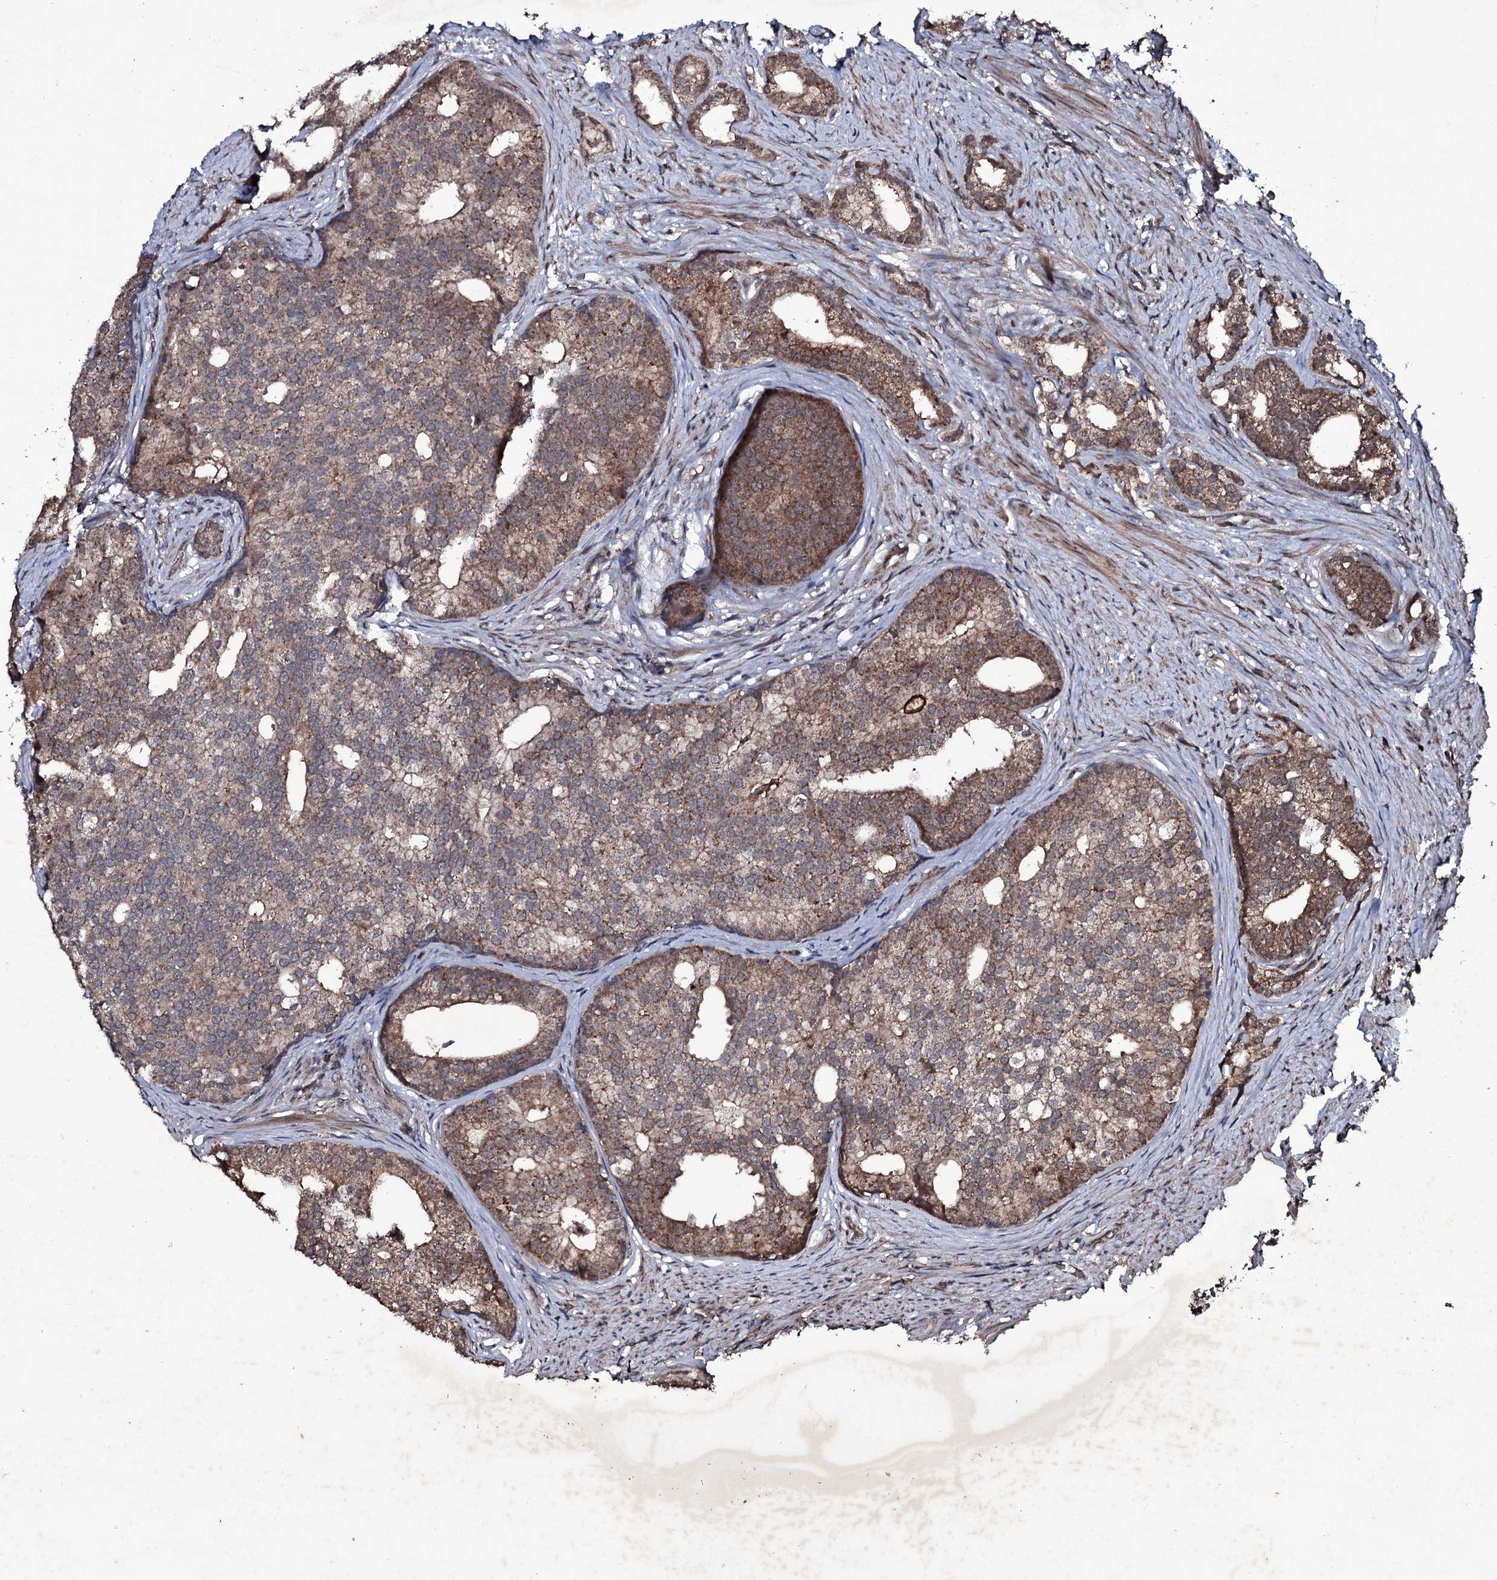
{"staining": {"intensity": "moderate", "quantity": ">75%", "location": "cytoplasmic/membranous"}, "tissue": "prostate cancer", "cell_type": "Tumor cells", "image_type": "cancer", "snomed": [{"axis": "morphology", "description": "Adenocarcinoma, Low grade"}, {"axis": "topography", "description": "Prostate"}], "caption": "DAB immunohistochemical staining of human prostate cancer (low-grade adenocarcinoma) demonstrates moderate cytoplasmic/membranous protein staining in about >75% of tumor cells.", "gene": "MRPS31", "patient": {"sex": "male", "age": 71}}